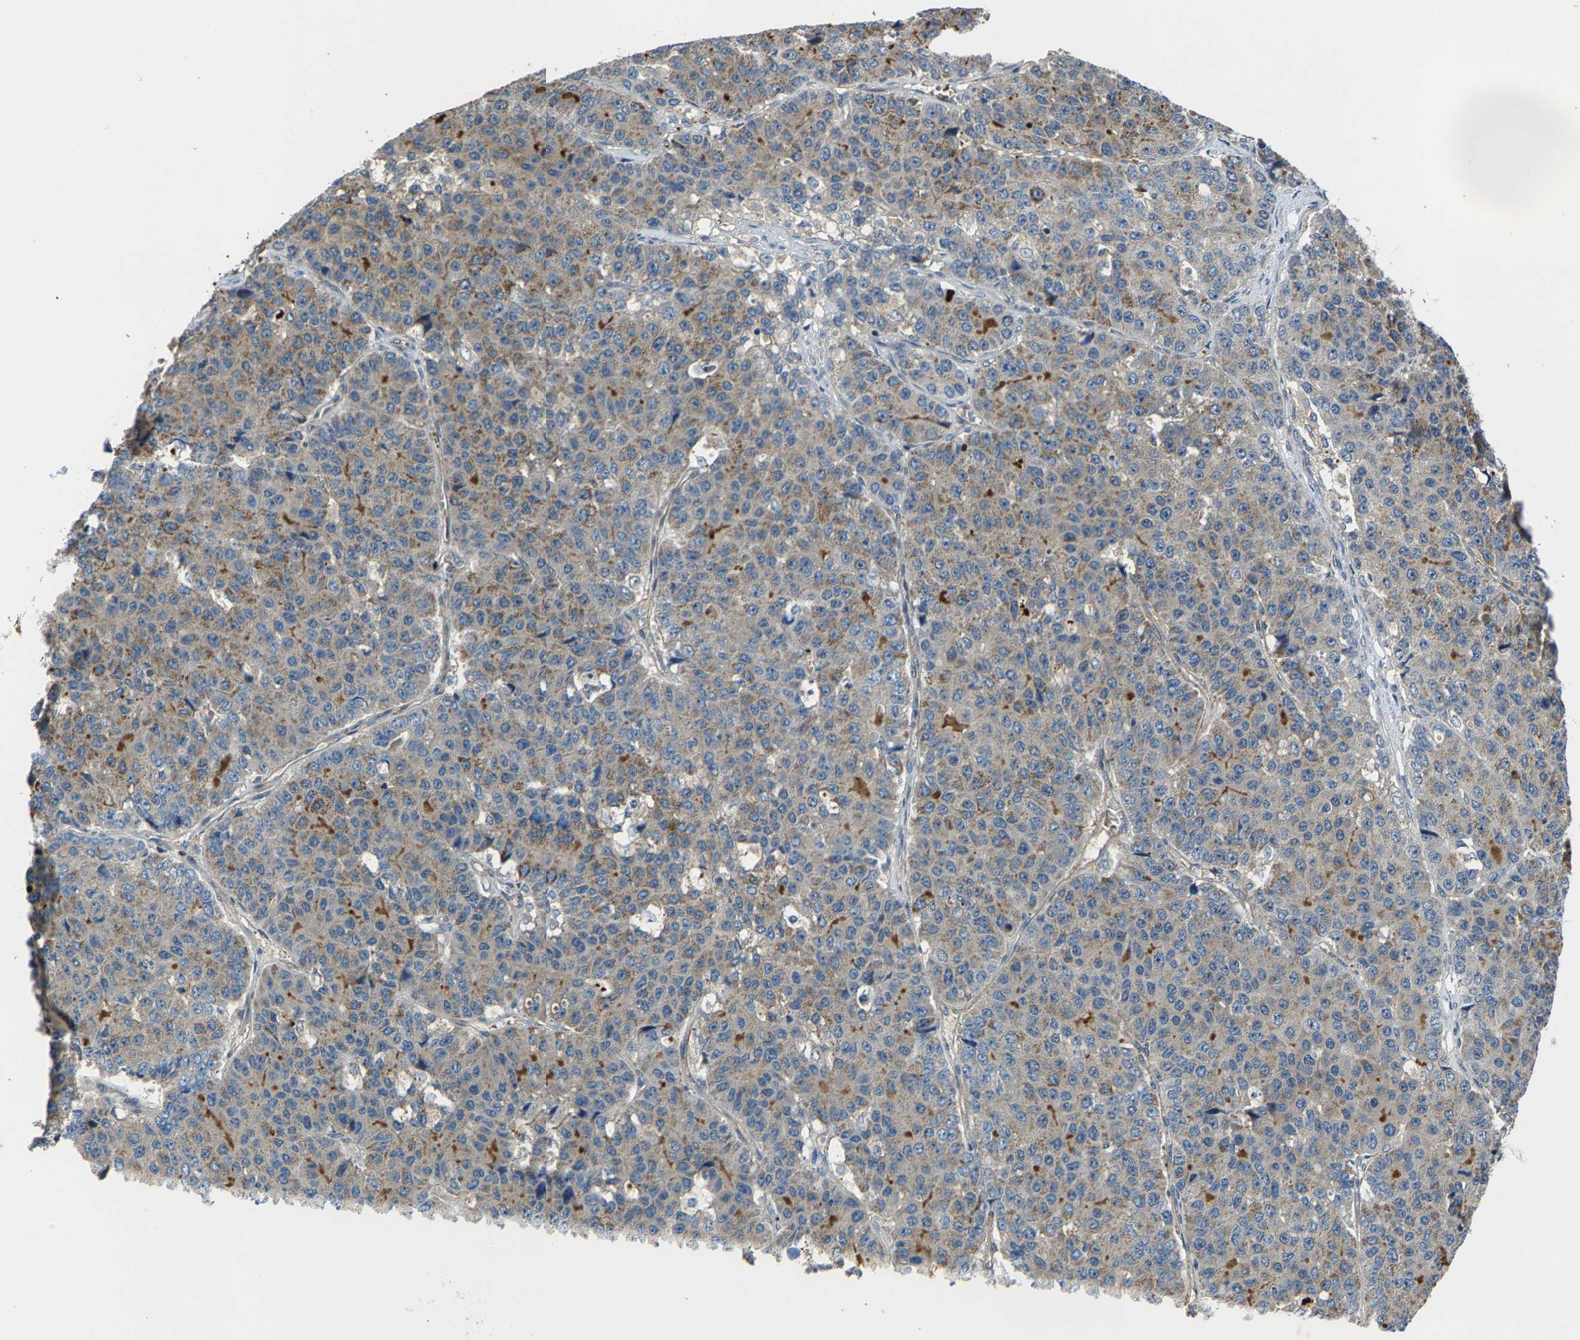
{"staining": {"intensity": "weak", "quantity": "25%-75%", "location": "cytoplasmic/membranous"}, "tissue": "pancreatic cancer", "cell_type": "Tumor cells", "image_type": "cancer", "snomed": [{"axis": "morphology", "description": "Adenocarcinoma, NOS"}, {"axis": "topography", "description": "Pancreas"}], "caption": "Immunohistochemistry of pancreatic cancer (adenocarcinoma) exhibits low levels of weak cytoplasmic/membranous expression in about 25%-75% of tumor cells. (IHC, brightfield microscopy, high magnification).", "gene": "AGBL3", "patient": {"sex": "male", "age": 50}}